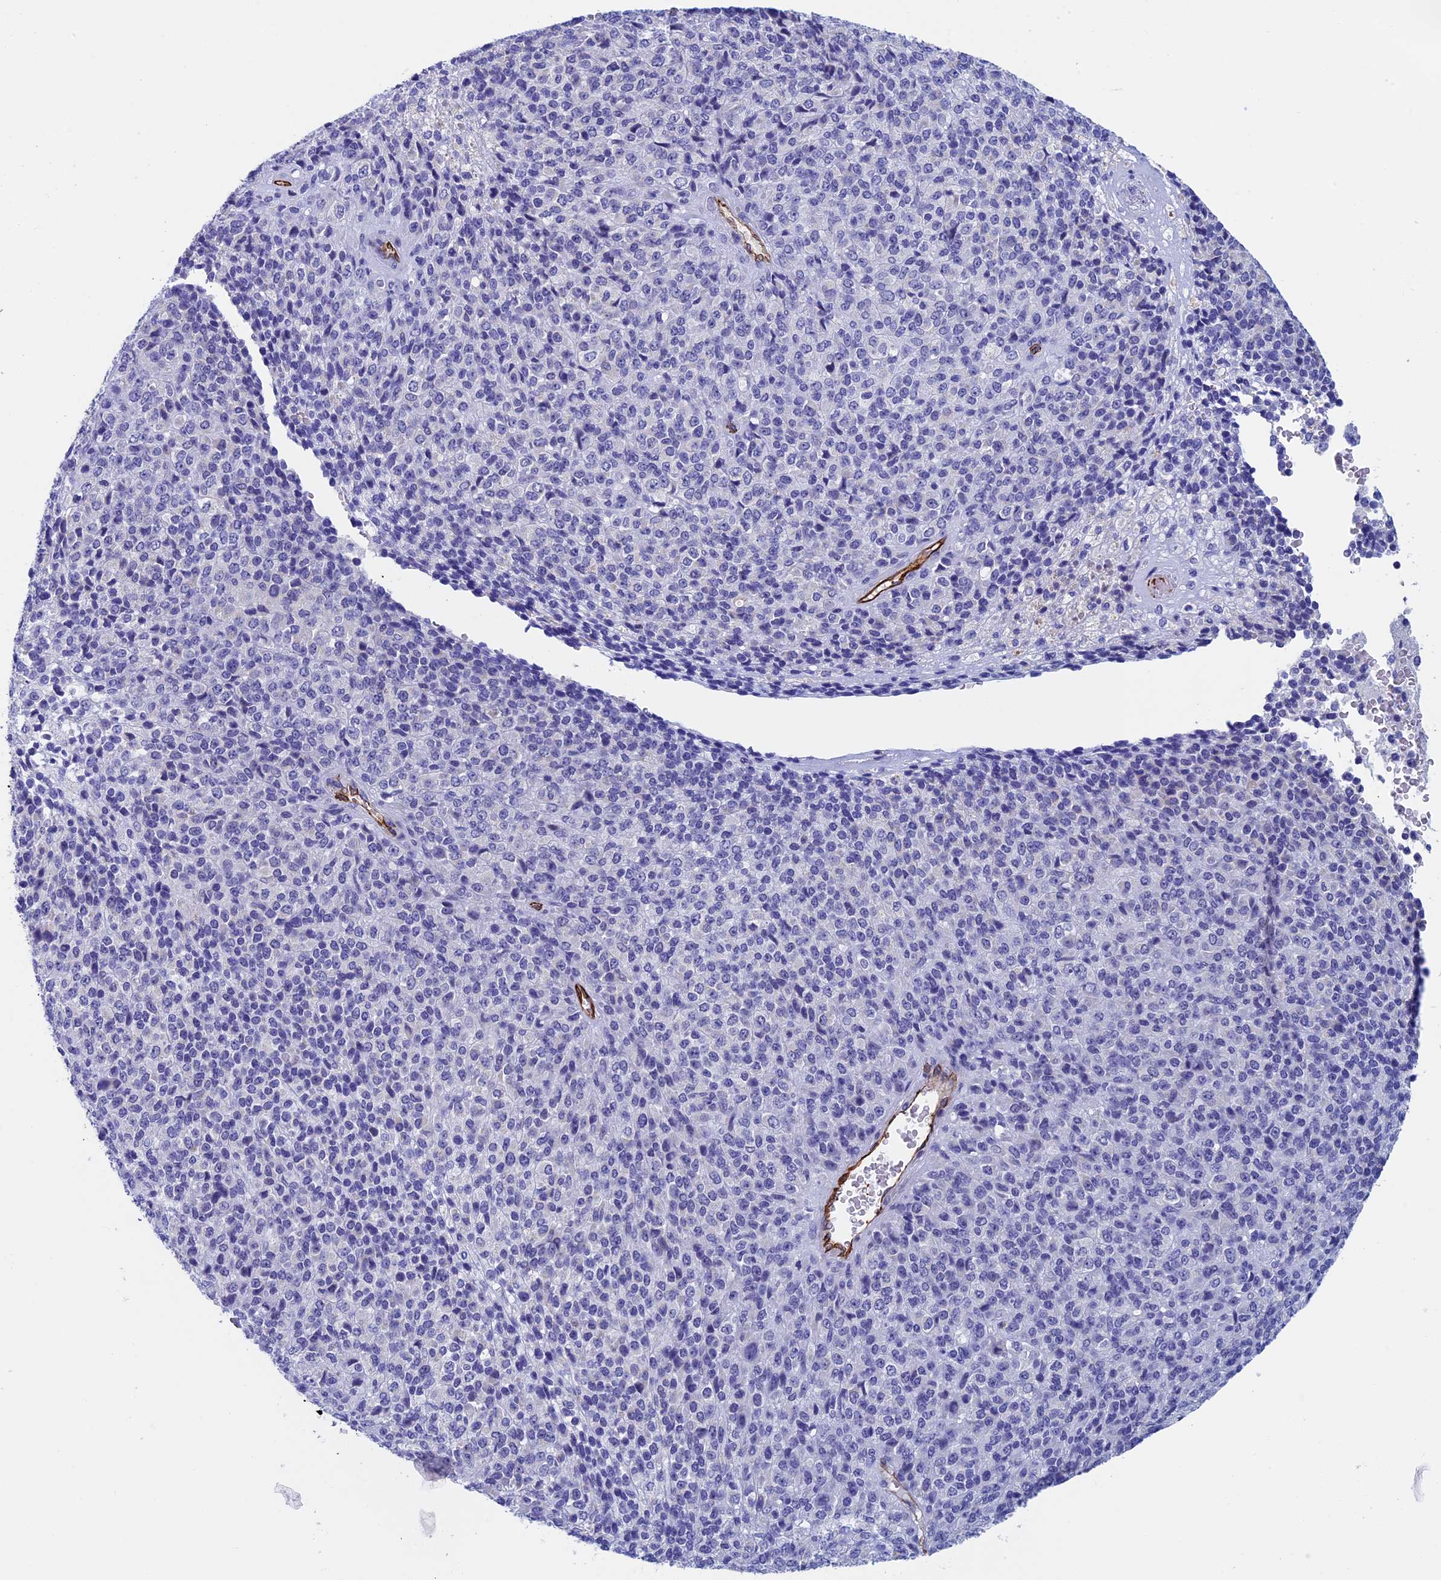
{"staining": {"intensity": "negative", "quantity": "none", "location": "none"}, "tissue": "melanoma", "cell_type": "Tumor cells", "image_type": "cancer", "snomed": [{"axis": "morphology", "description": "Malignant melanoma, Metastatic site"}, {"axis": "topography", "description": "Brain"}], "caption": "There is no significant positivity in tumor cells of malignant melanoma (metastatic site). Nuclei are stained in blue.", "gene": "INSYN1", "patient": {"sex": "female", "age": 56}}